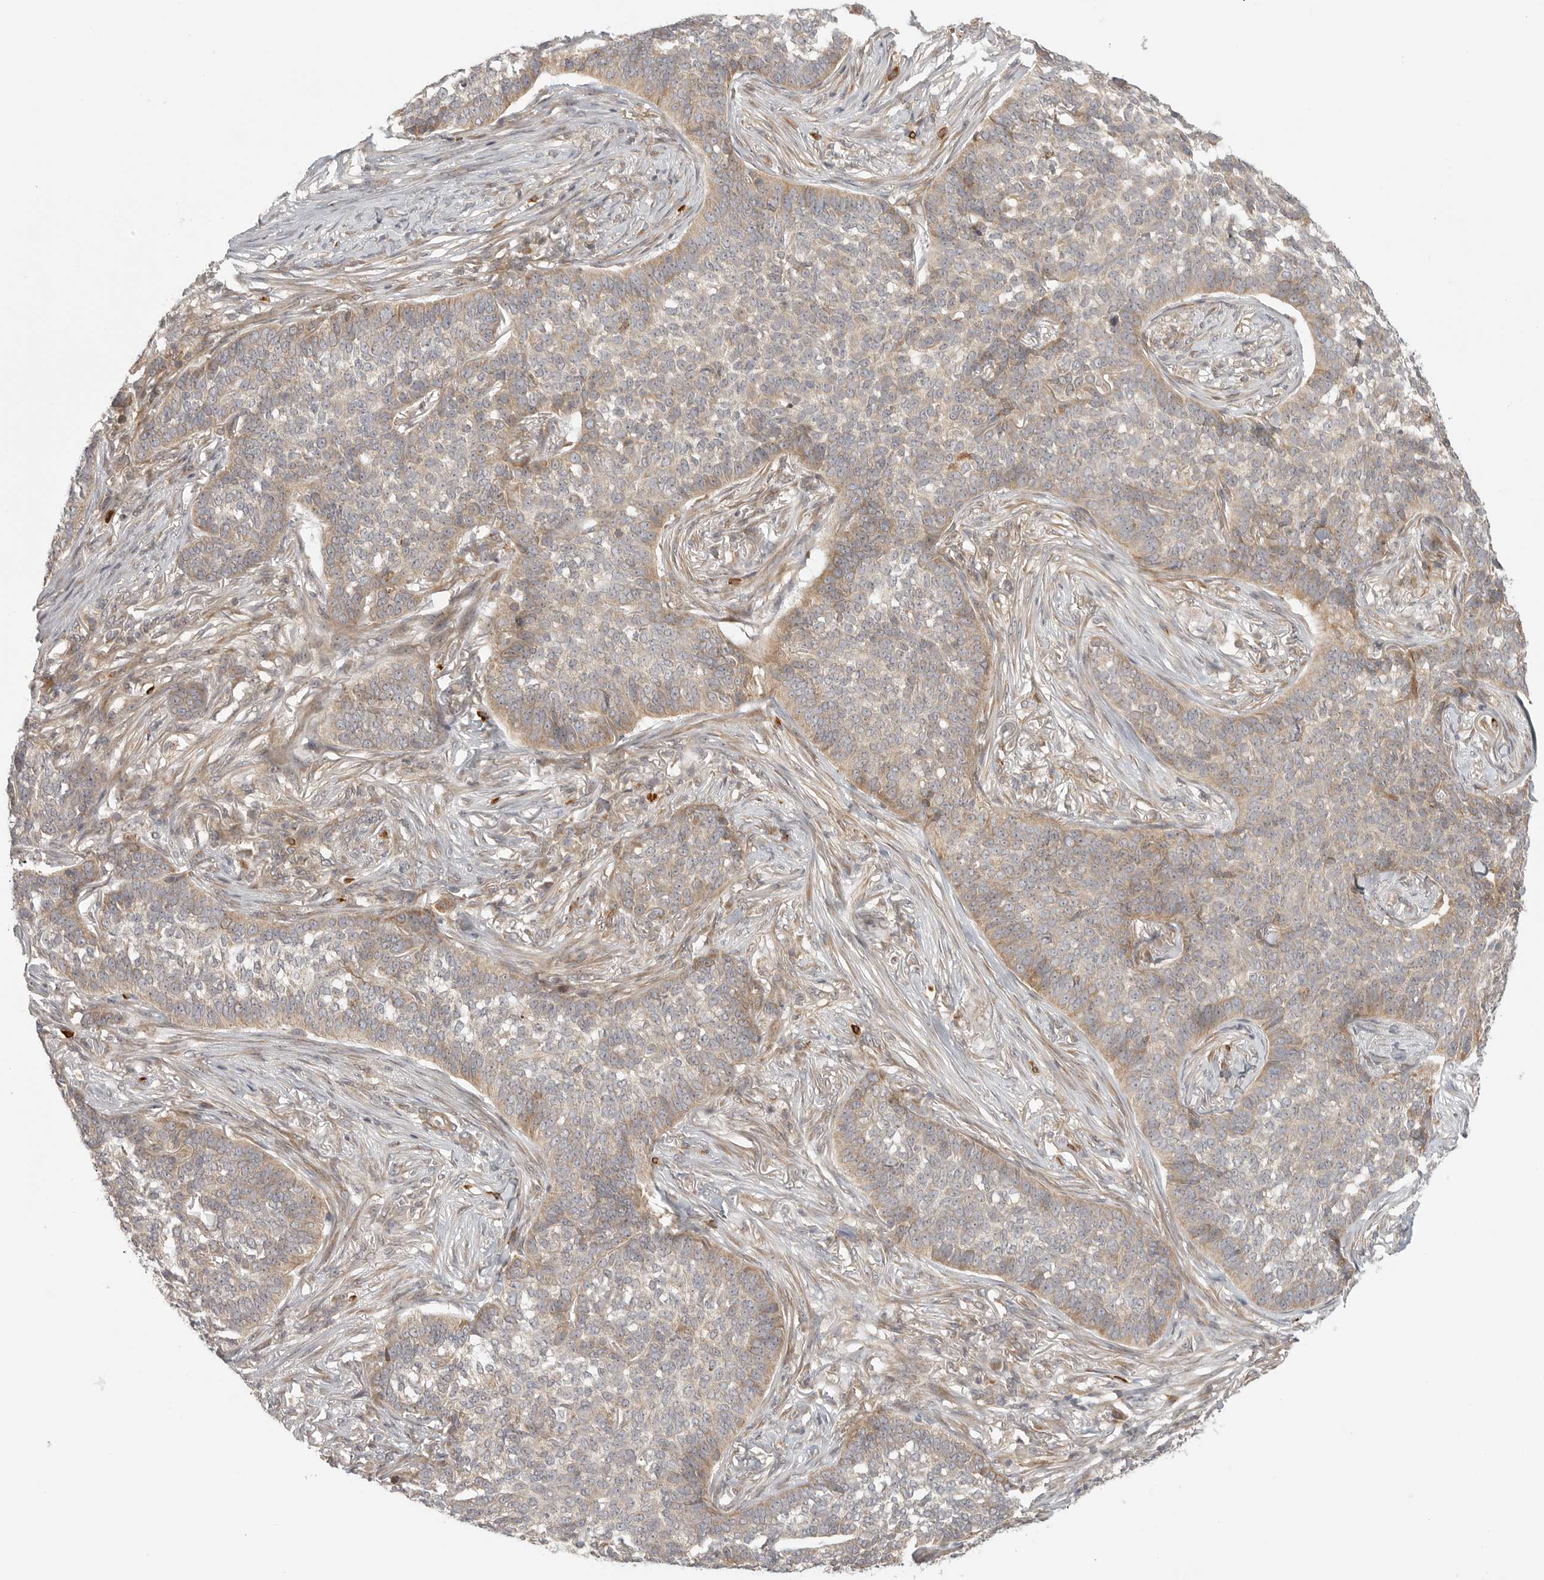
{"staining": {"intensity": "moderate", "quantity": "25%-75%", "location": "cytoplasmic/membranous"}, "tissue": "skin cancer", "cell_type": "Tumor cells", "image_type": "cancer", "snomed": [{"axis": "morphology", "description": "Basal cell carcinoma"}, {"axis": "topography", "description": "Skin"}], "caption": "Skin basal cell carcinoma stained with a brown dye demonstrates moderate cytoplasmic/membranous positive positivity in approximately 25%-75% of tumor cells.", "gene": "CCPG1", "patient": {"sex": "male", "age": 85}}